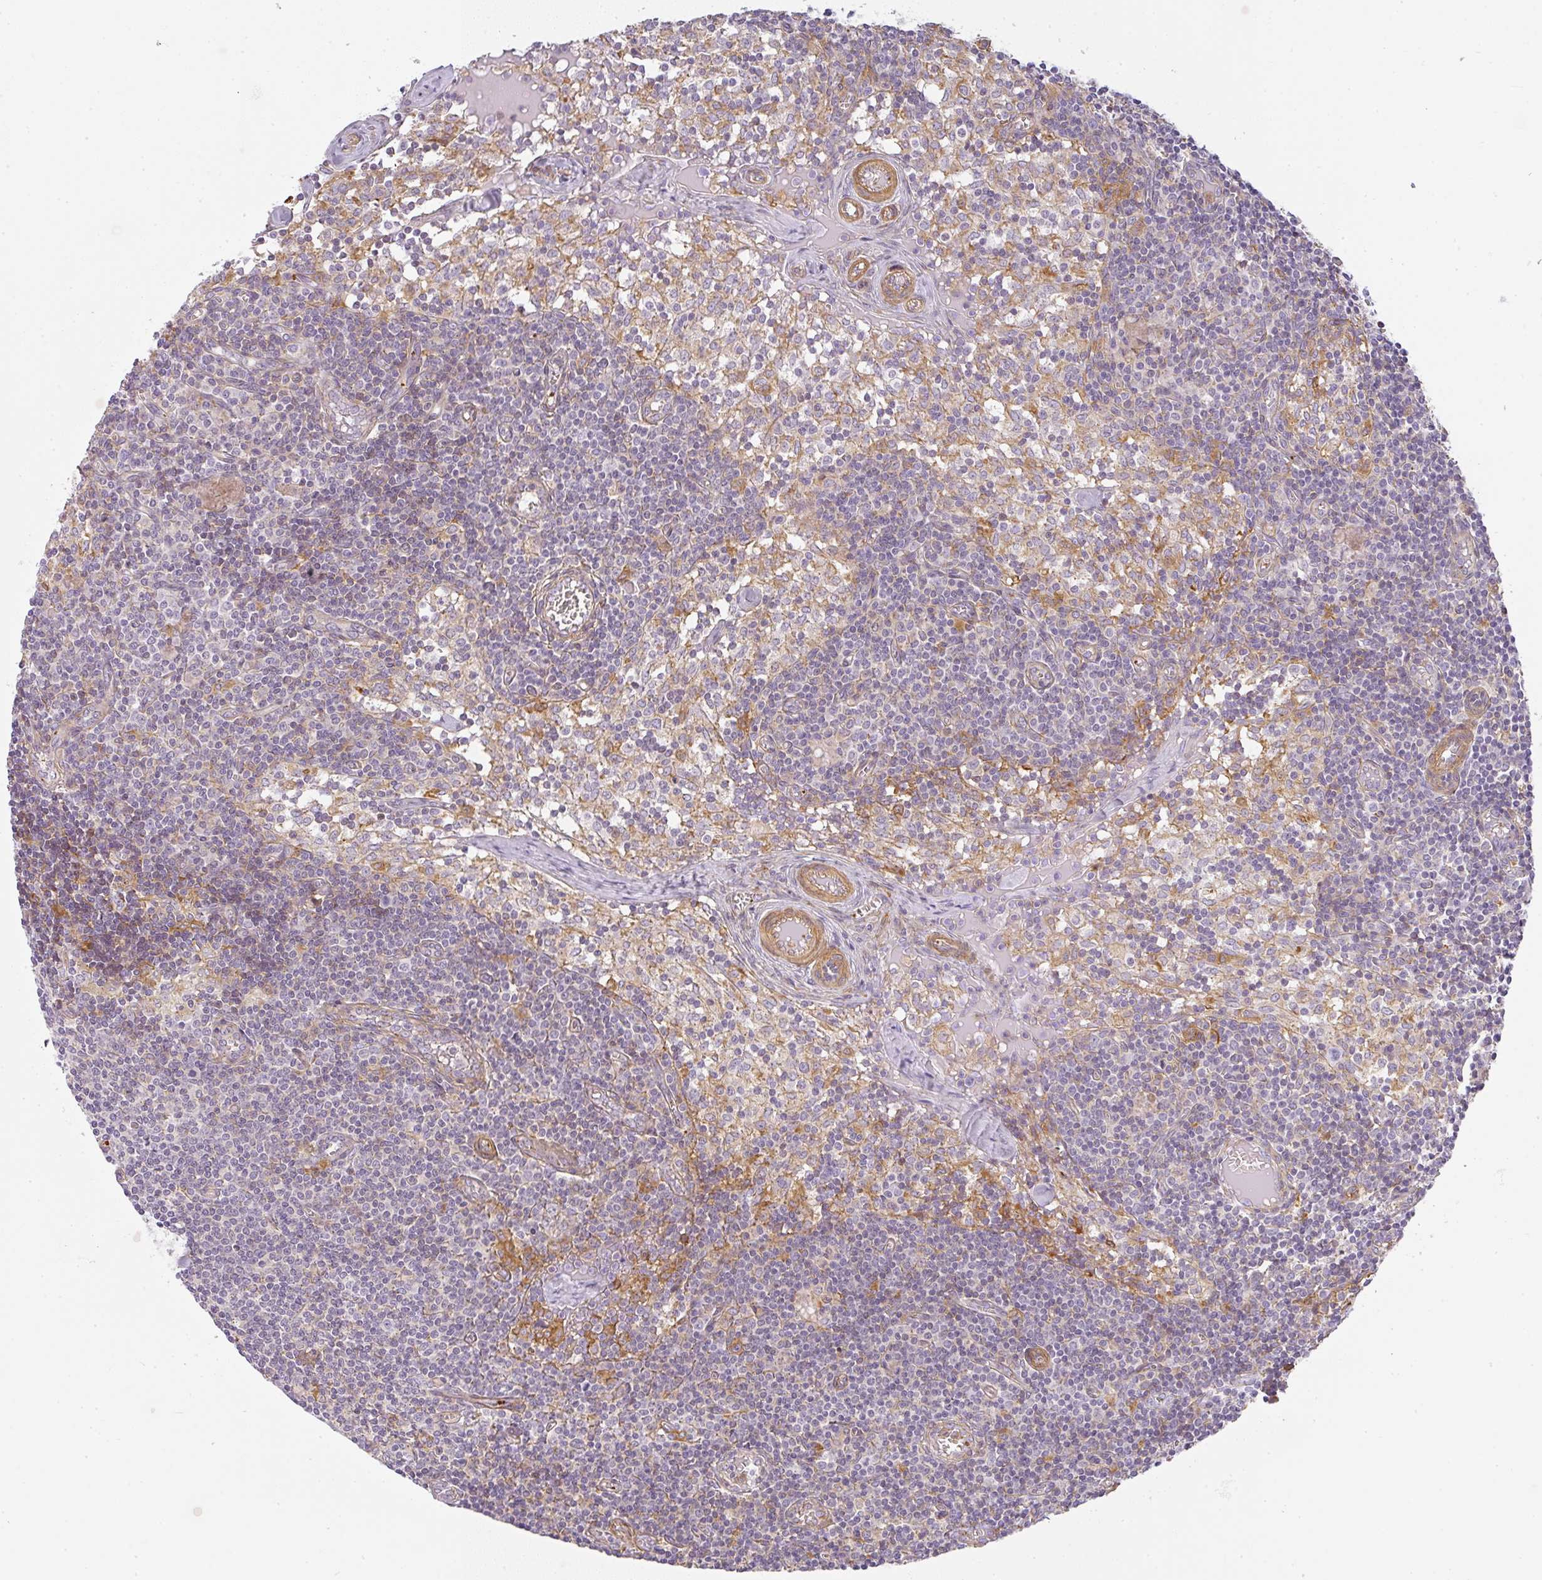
{"staining": {"intensity": "negative", "quantity": "none", "location": "none"}, "tissue": "lymph node", "cell_type": "Non-germinal center cells", "image_type": "normal", "snomed": [{"axis": "morphology", "description": "Normal tissue, NOS"}, {"axis": "topography", "description": "Lymph node"}], "caption": "This is an immunohistochemistry histopathology image of normal lymph node. There is no positivity in non-germinal center cells.", "gene": "SULF1", "patient": {"sex": "female", "age": 31}}